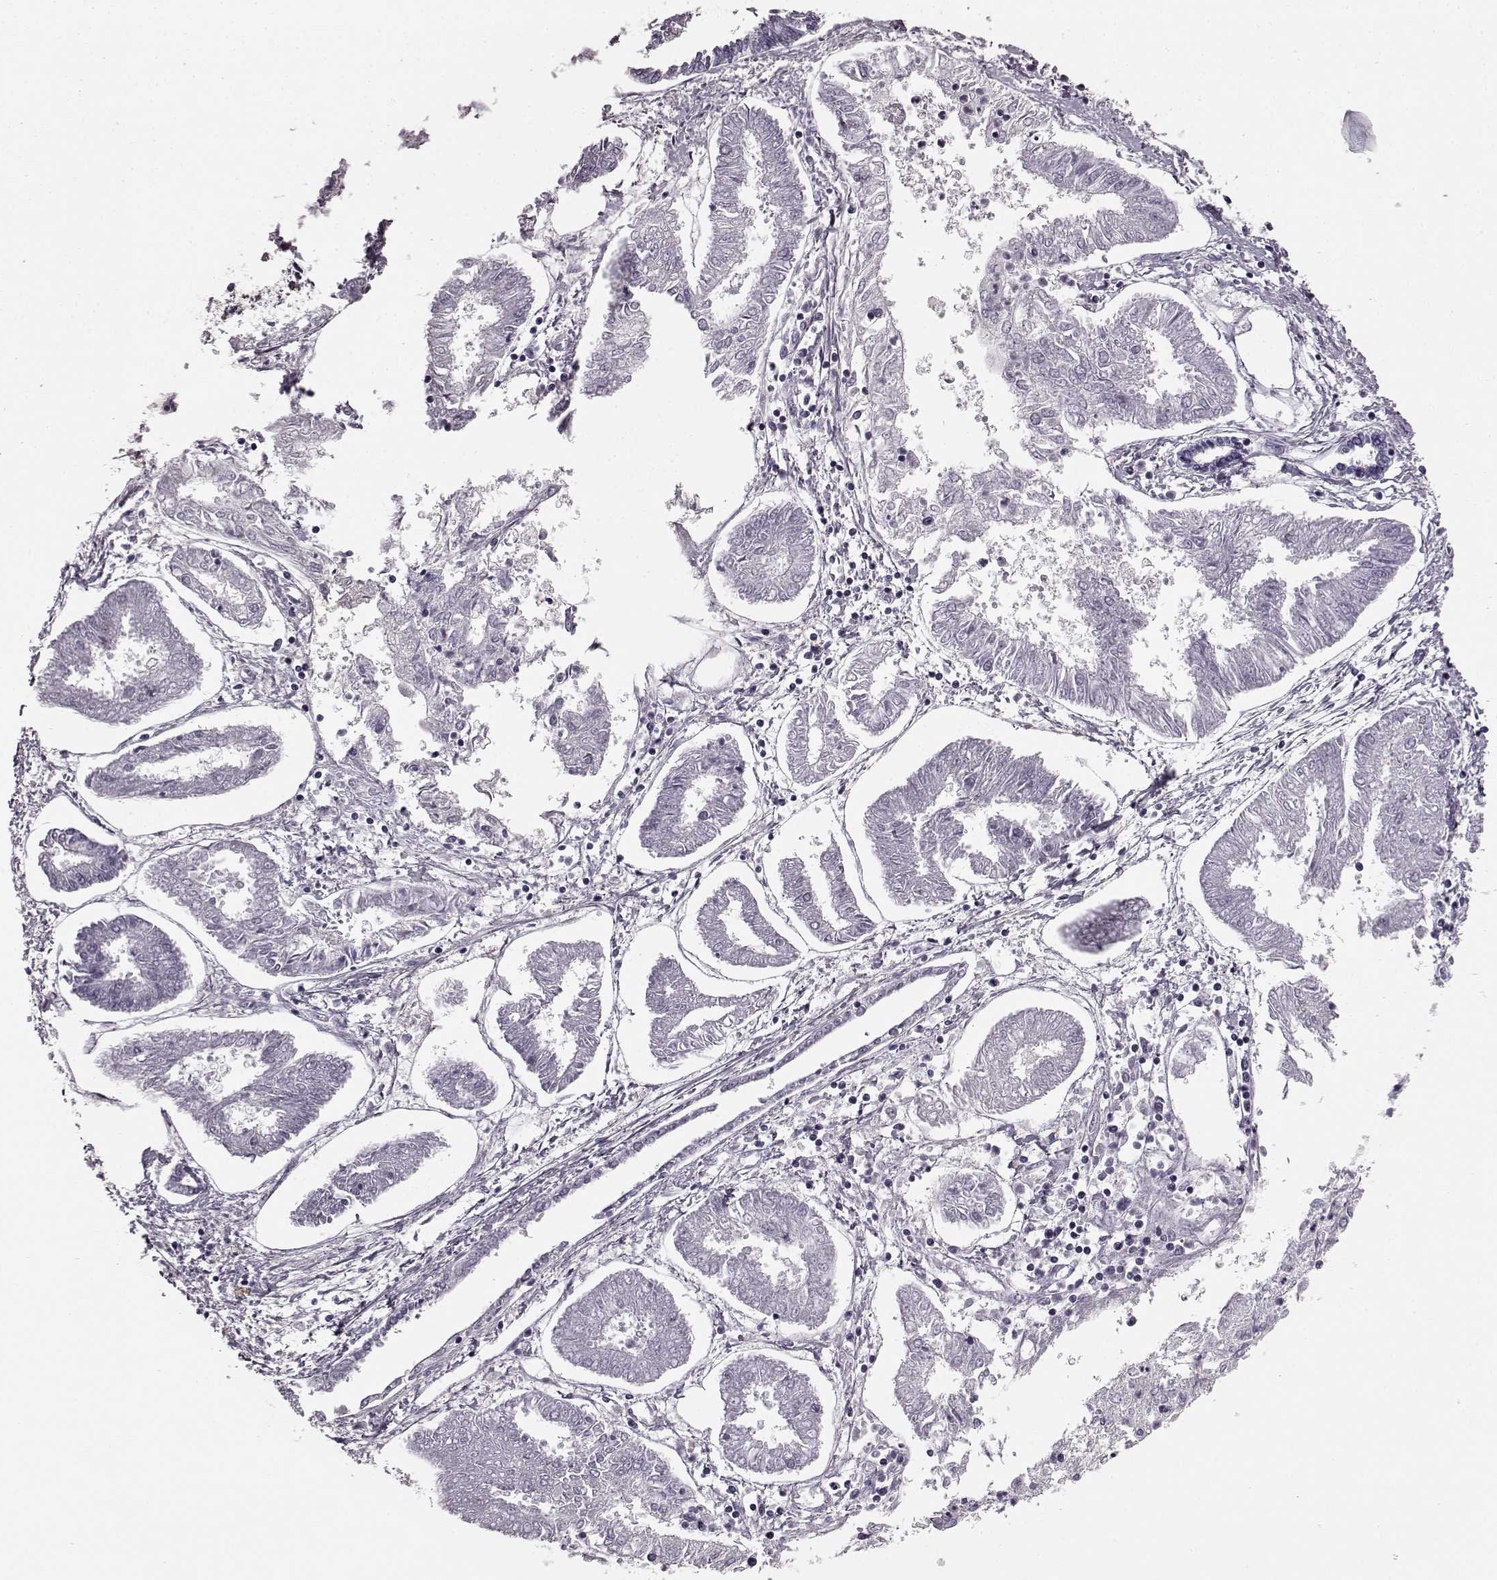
{"staining": {"intensity": "negative", "quantity": "none", "location": "none"}, "tissue": "endometrial cancer", "cell_type": "Tumor cells", "image_type": "cancer", "snomed": [{"axis": "morphology", "description": "Adenocarcinoma, NOS"}, {"axis": "topography", "description": "Endometrium"}], "caption": "The immunohistochemistry (IHC) histopathology image has no significant expression in tumor cells of endometrial adenocarcinoma tissue.", "gene": "SLCO3A1", "patient": {"sex": "female", "age": 68}}